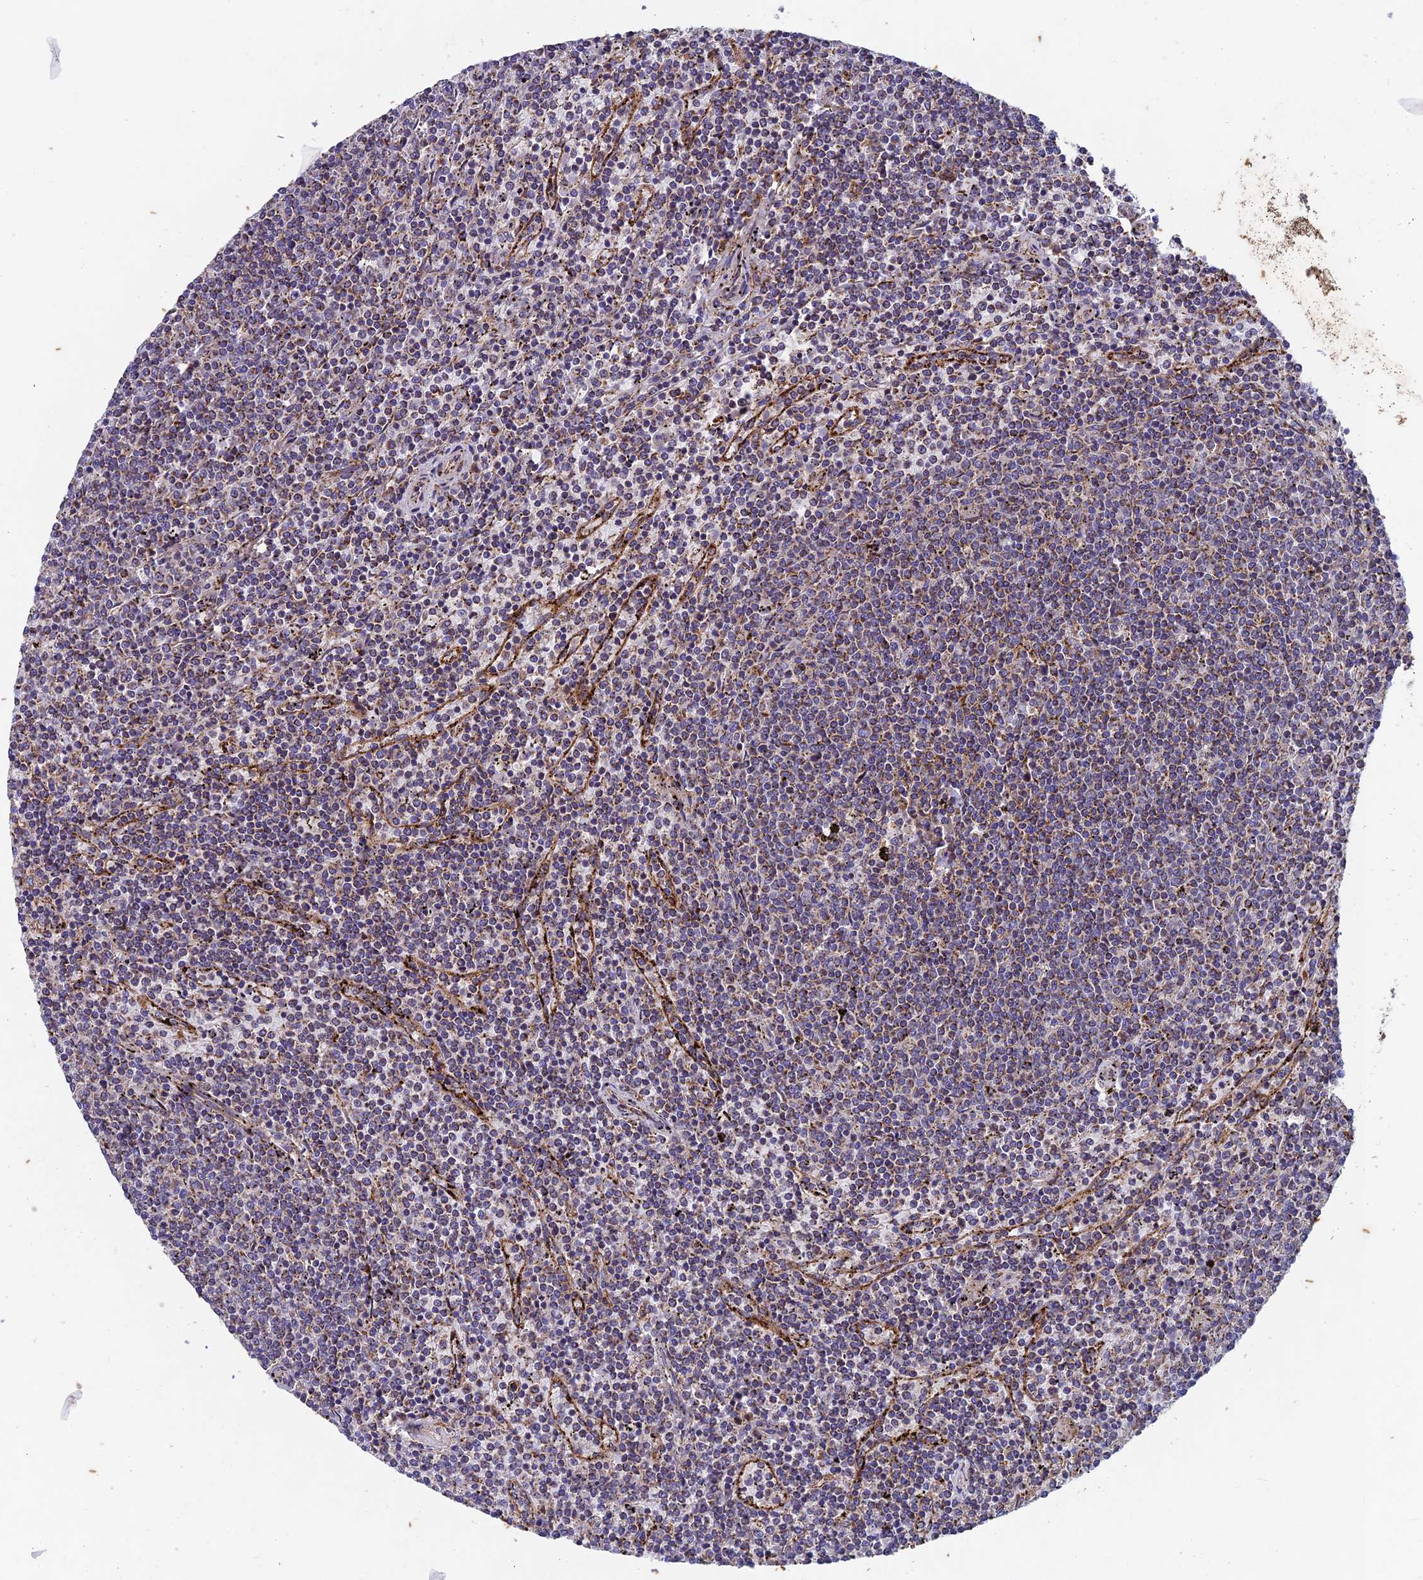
{"staining": {"intensity": "weak", "quantity": "25%-75%", "location": "cytoplasmic/membranous"}, "tissue": "lymphoma", "cell_type": "Tumor cells", "image_type": "cancer", "snomed": [{"axis": "morphology", "description": "Malignant lymphoma, non-Hodgkin's type, Low grade"}, {"axis": "topography", "description": "Spleen"}], "caption": "Lymphoma stained with a protein marker demonstrates weak staining in tumor cells.", "gene": "AP4S1", "patient": {"sex": "female", "age": 50}}